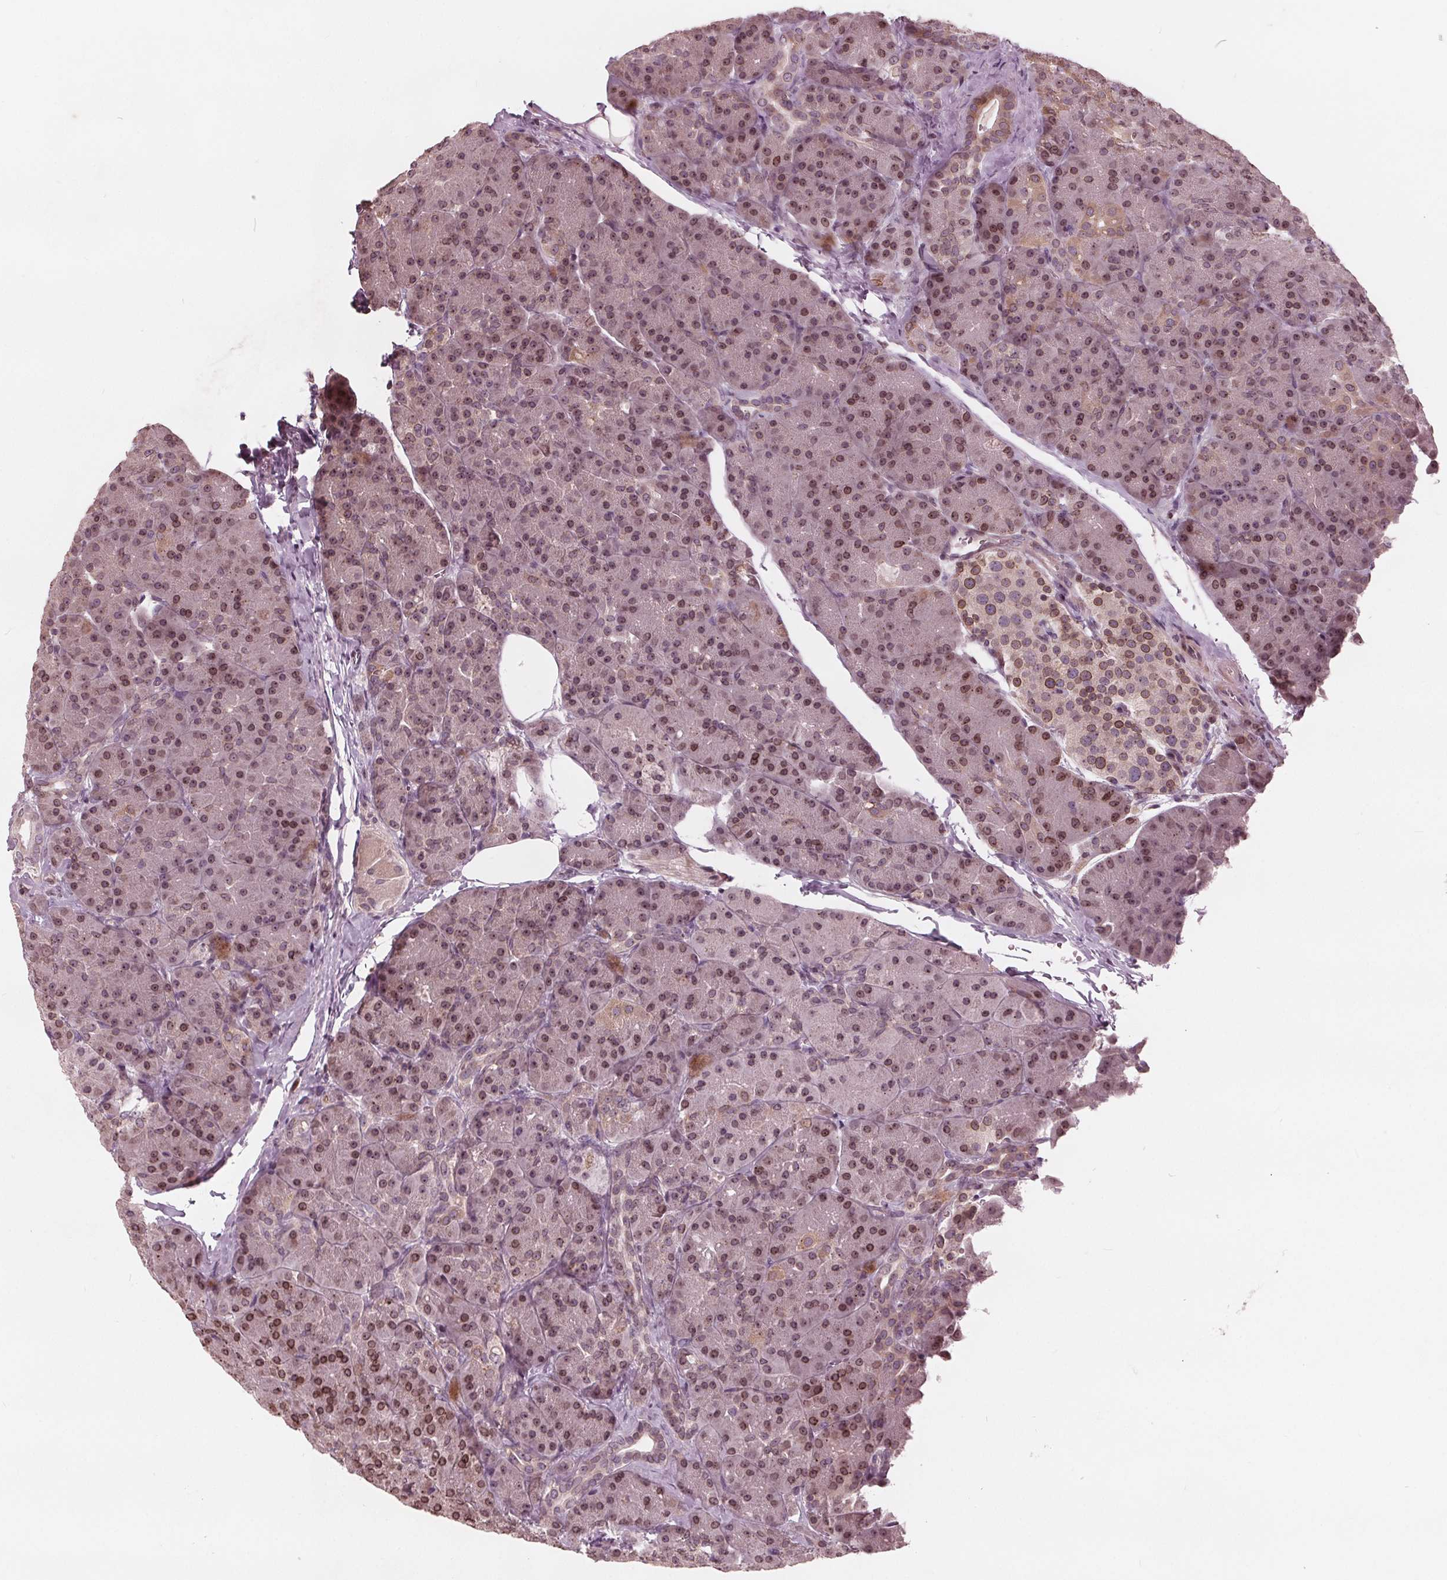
{"staining": {"intensity": "moderate", "quantity": "25%-75%", "location": "cytoplasmic/membranous,nuclear"}, "tissue": "pancreas", "cell_type": "Exocrine glandular cells", "image_type": "normal", "snomed": [{"axis": "morphology", "description": "Normal tissue, NOS"}, {"axis": "topography", "description": "Pancreas"}], "caption": "The immunohistochemical stain shows moderate cytoplasmic/membranous,nuclear expression in exocrine glandular cells of benign pancreas. The staining was performed using DAB (3,3'-diaminobenzidine) to visualize the protein expression in brown, while the nuclei were stained in blue with hematoxylin (Magnification: 20x).", "gene": "NUP210", "patient": {"sex": "male", "age": 57}}